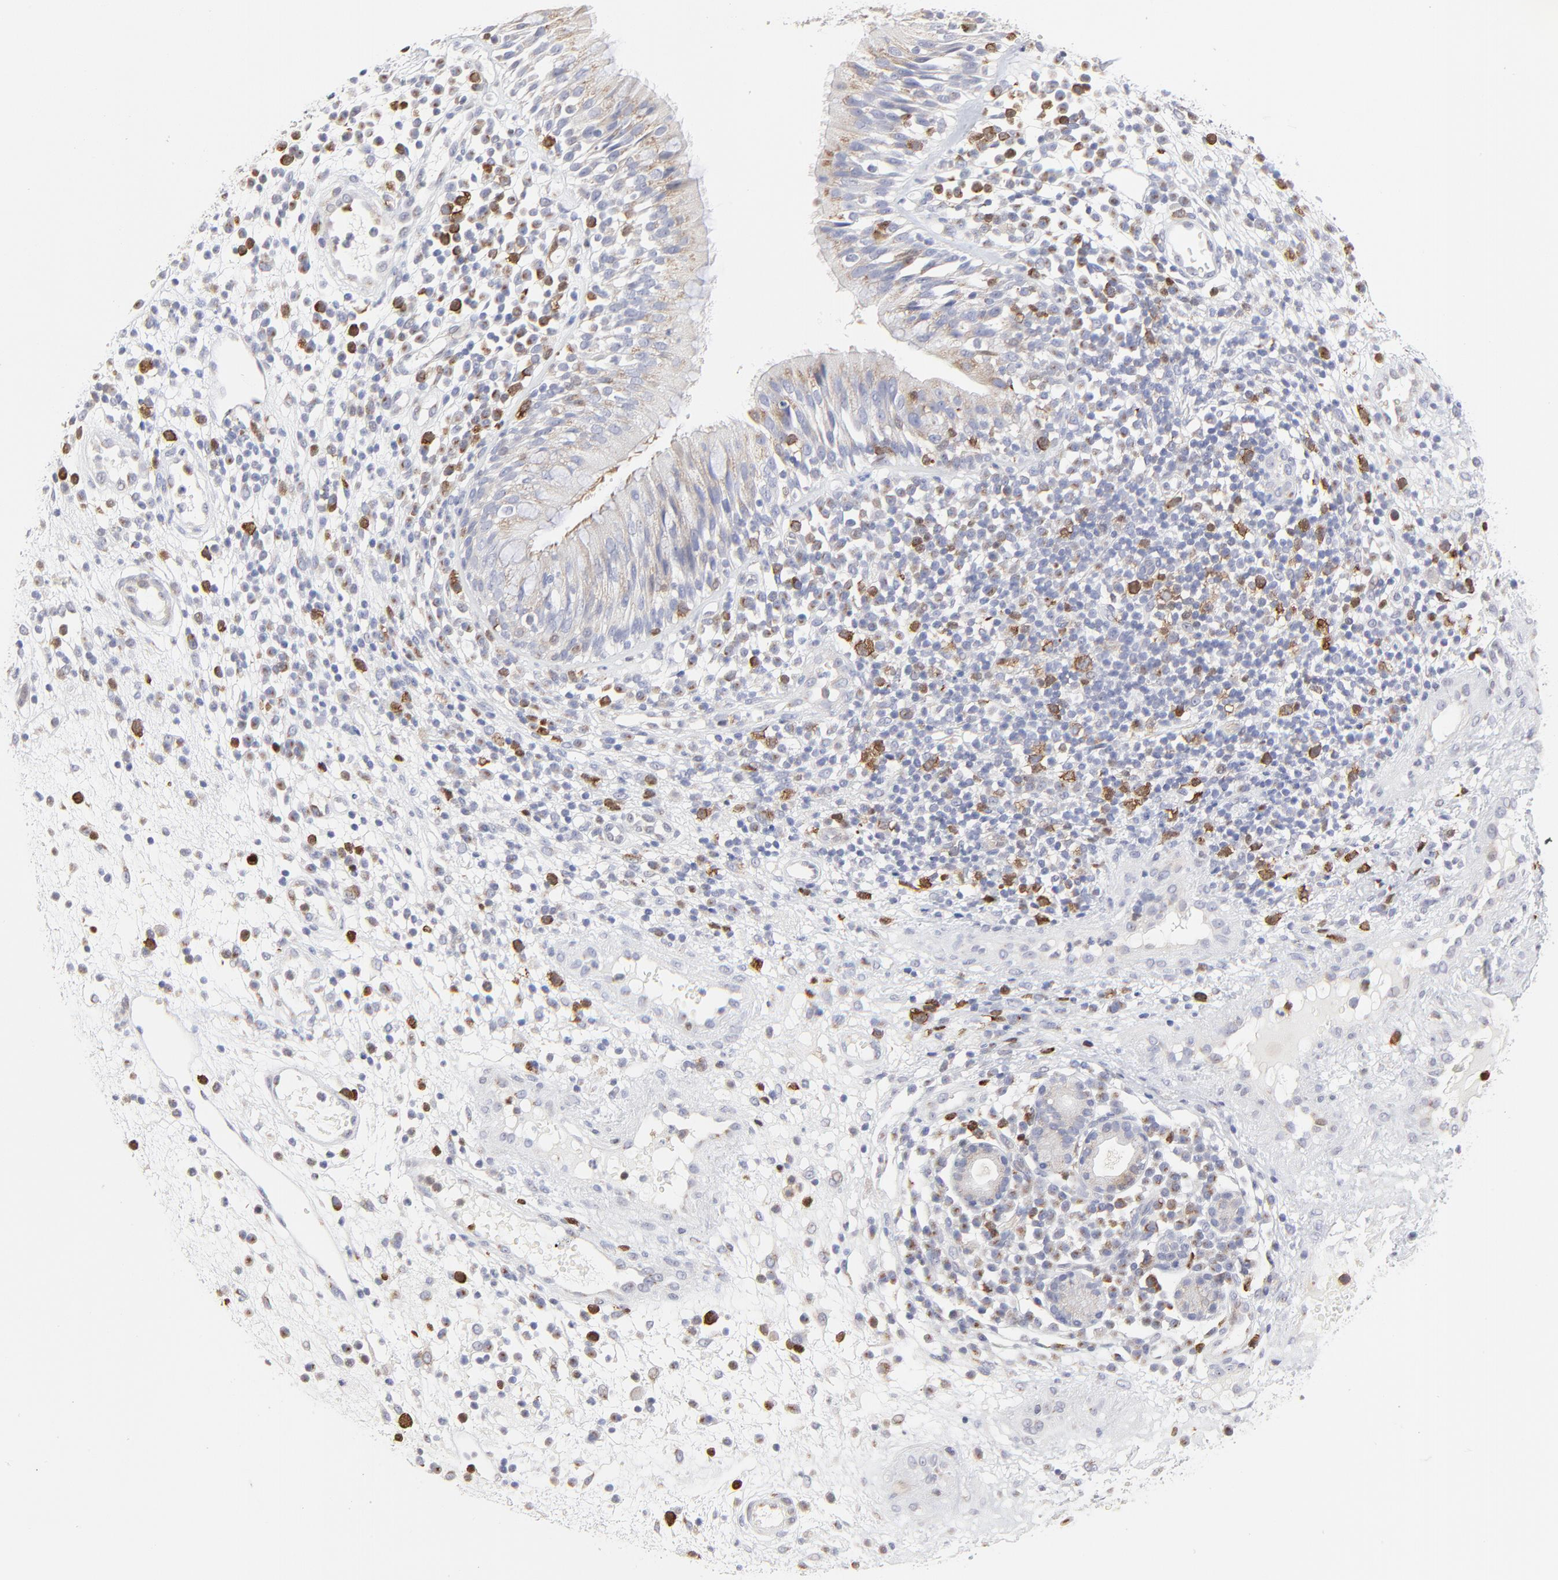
{"staining": {"intensity": "weak", "quantity": "<25%", "location": "cytoplasmic/membranous"}, "tissue": "nasopharynx", "cell_type": "Respiratory epithelial cells", "image_type": "normal", "snomed": [{"axis": "morphology", "description": "Normal tissue, NOS"}, {"axis": "morphology", "description": "Inflammation, NOS"}, {"axis": "morphology", "description": "Malignant melanoma, Metastatic site"}, {"axis": "topography", "description": "Nasopharynx"}], "caption": "Protein analysis of benign nasopharynx reveals no significant positivity in respiratory epithelial cells.", "gene": "NCAPH", "patient": {"sex": "female", "age": 55}}